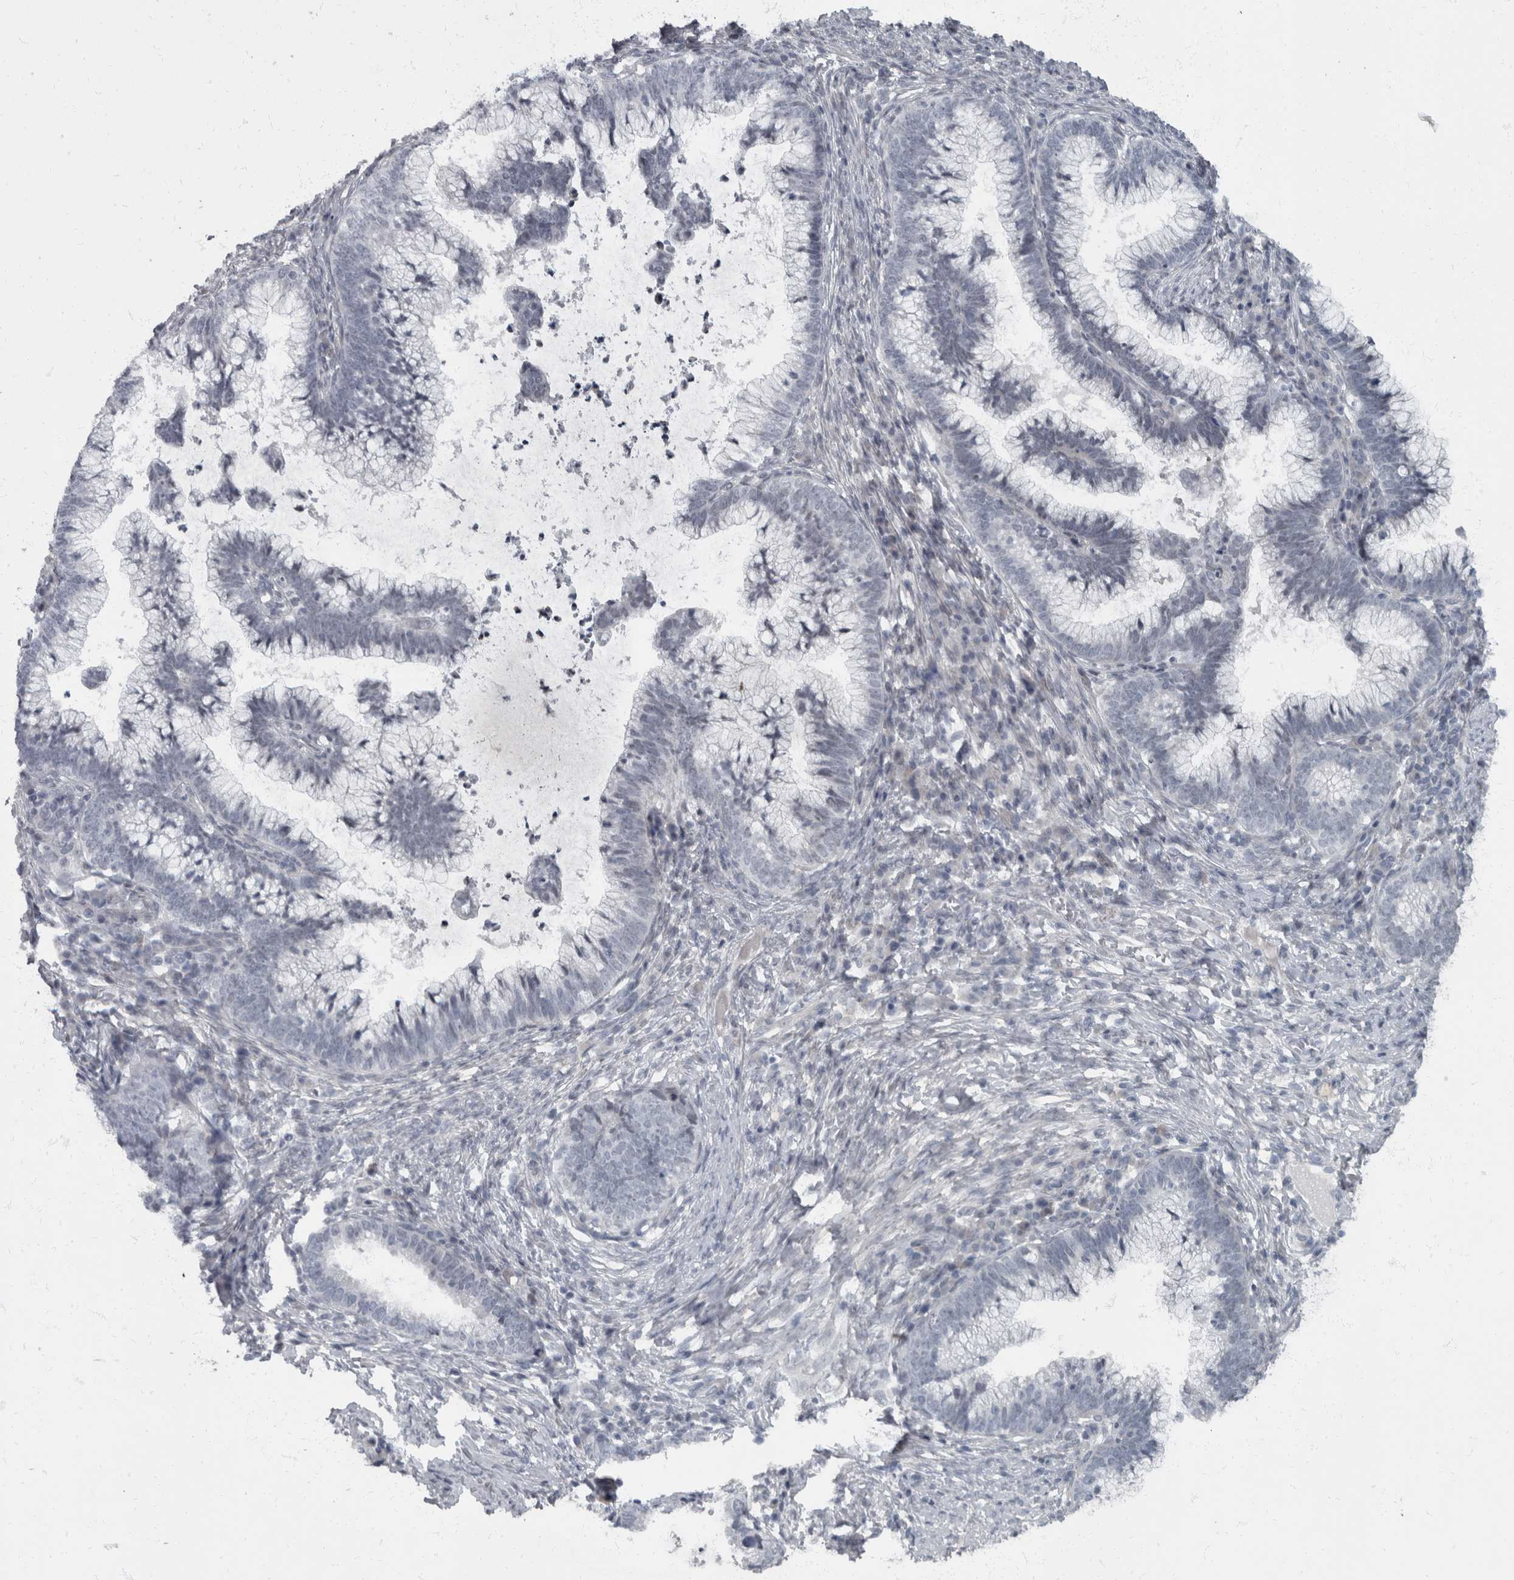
{"staining": {"intensity": "negative", "quantity": "none", "location": "none"}, "tissue": "cervical cancer", "cell_type": "Tumor cells", "image_type": "cancer", "snomed": [{"axis": "morphology", "description": "Adenocarcinoma, NOS"}, {"axis": "topography", "description": "Cervix"}], "caption": "Tumor cells are negative for brown protein staining in cervical cancer.", "gene": "WDR33", "patient": {"sex": "female", "age": 36}}